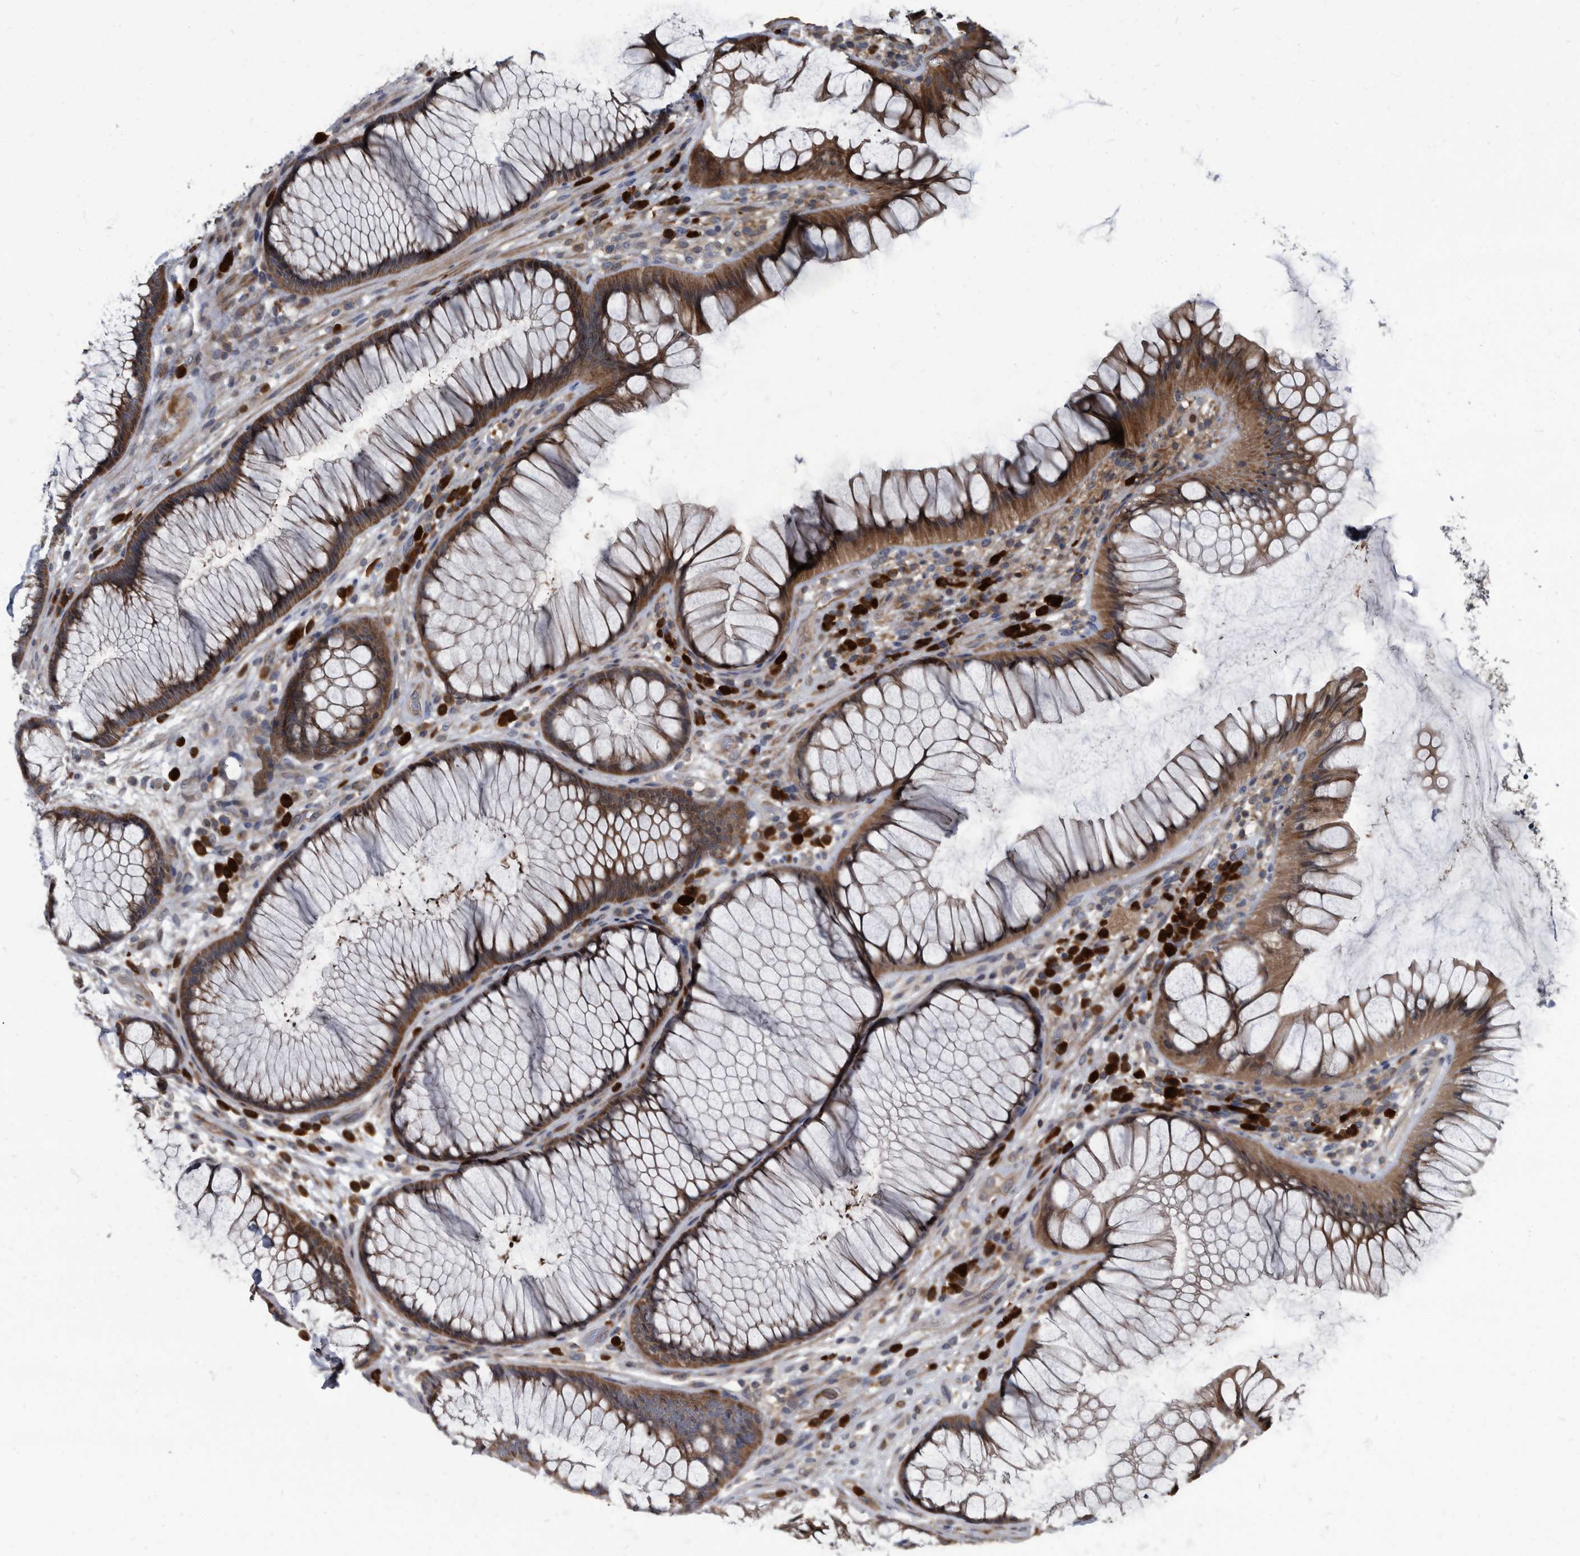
{"staining": {"intensity": "moderate", "quantity": ">75%", "location": "cytoplasmic/membranous"}, "tissue": "rectum", "cell_type": "Glandular cells", "image_type": "normal", "snomed": [{"axis": "morphology", "description": "Normal tissue, NOS"}, {"axis": "topography", "description": "Rectum"}], "caption": "IHC of normal human rectum reveals medium levels of moderate cytoplasmic/membranous positivity in about >75% of glandular cells. Nuclei are stained in blue.", "gene": "CDV3", "patient": {"sex": "male", "age": 51}}